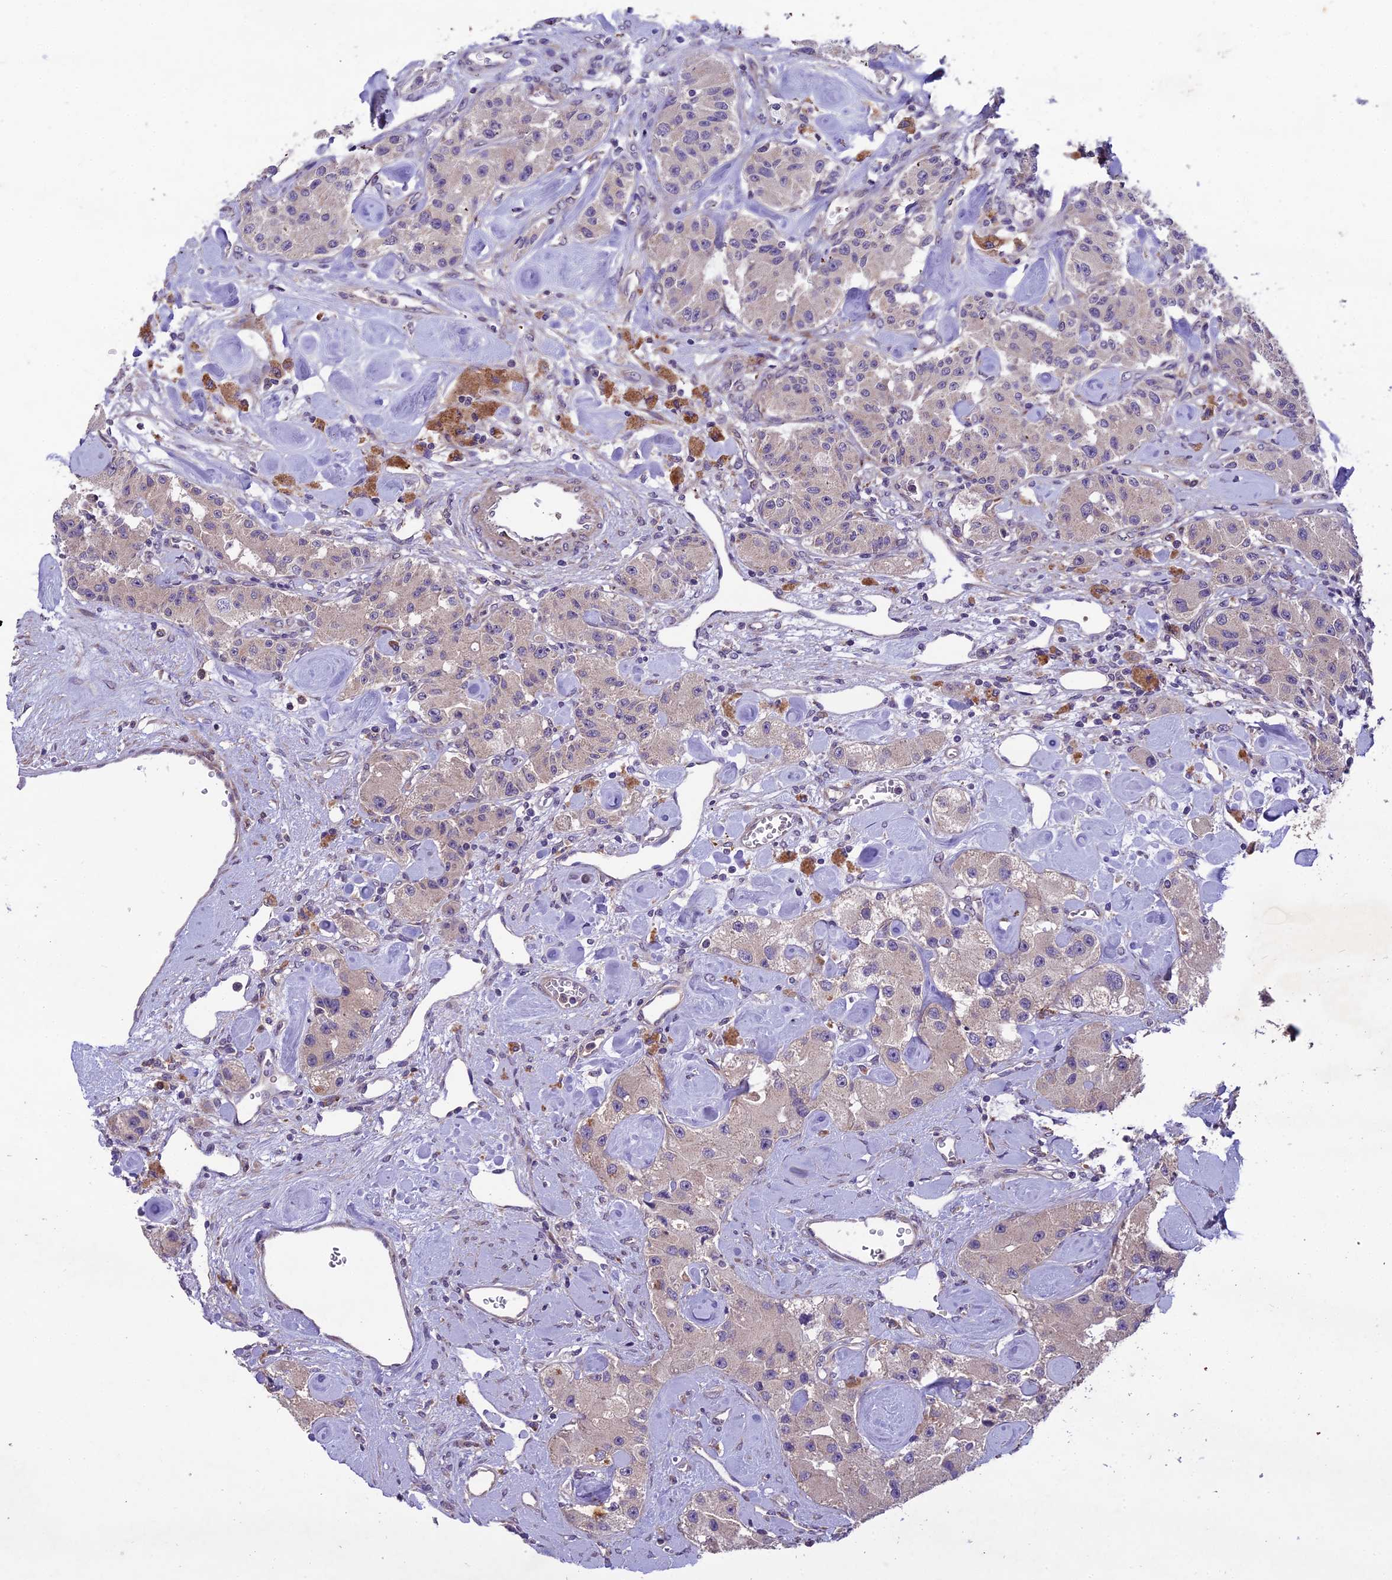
{"staining": {"intensity": "negative", "quantity": "none", "location": "none"}, "tissue": "carcinoid", "cell_type": "Tumor cells", "image_type": "cancer", "snomed": [{"axis": "morphology", "description": "Carcinoid, malignant, NOS"}, {"axis": "topography", "description": "Pancreas"}], "caption": "This is an immunohistochemistry photomicrograph of carcinoid. There is no expression in tumor cells.", "gene": "CENPL", "patient": {"sex": "male", "age": 41}}